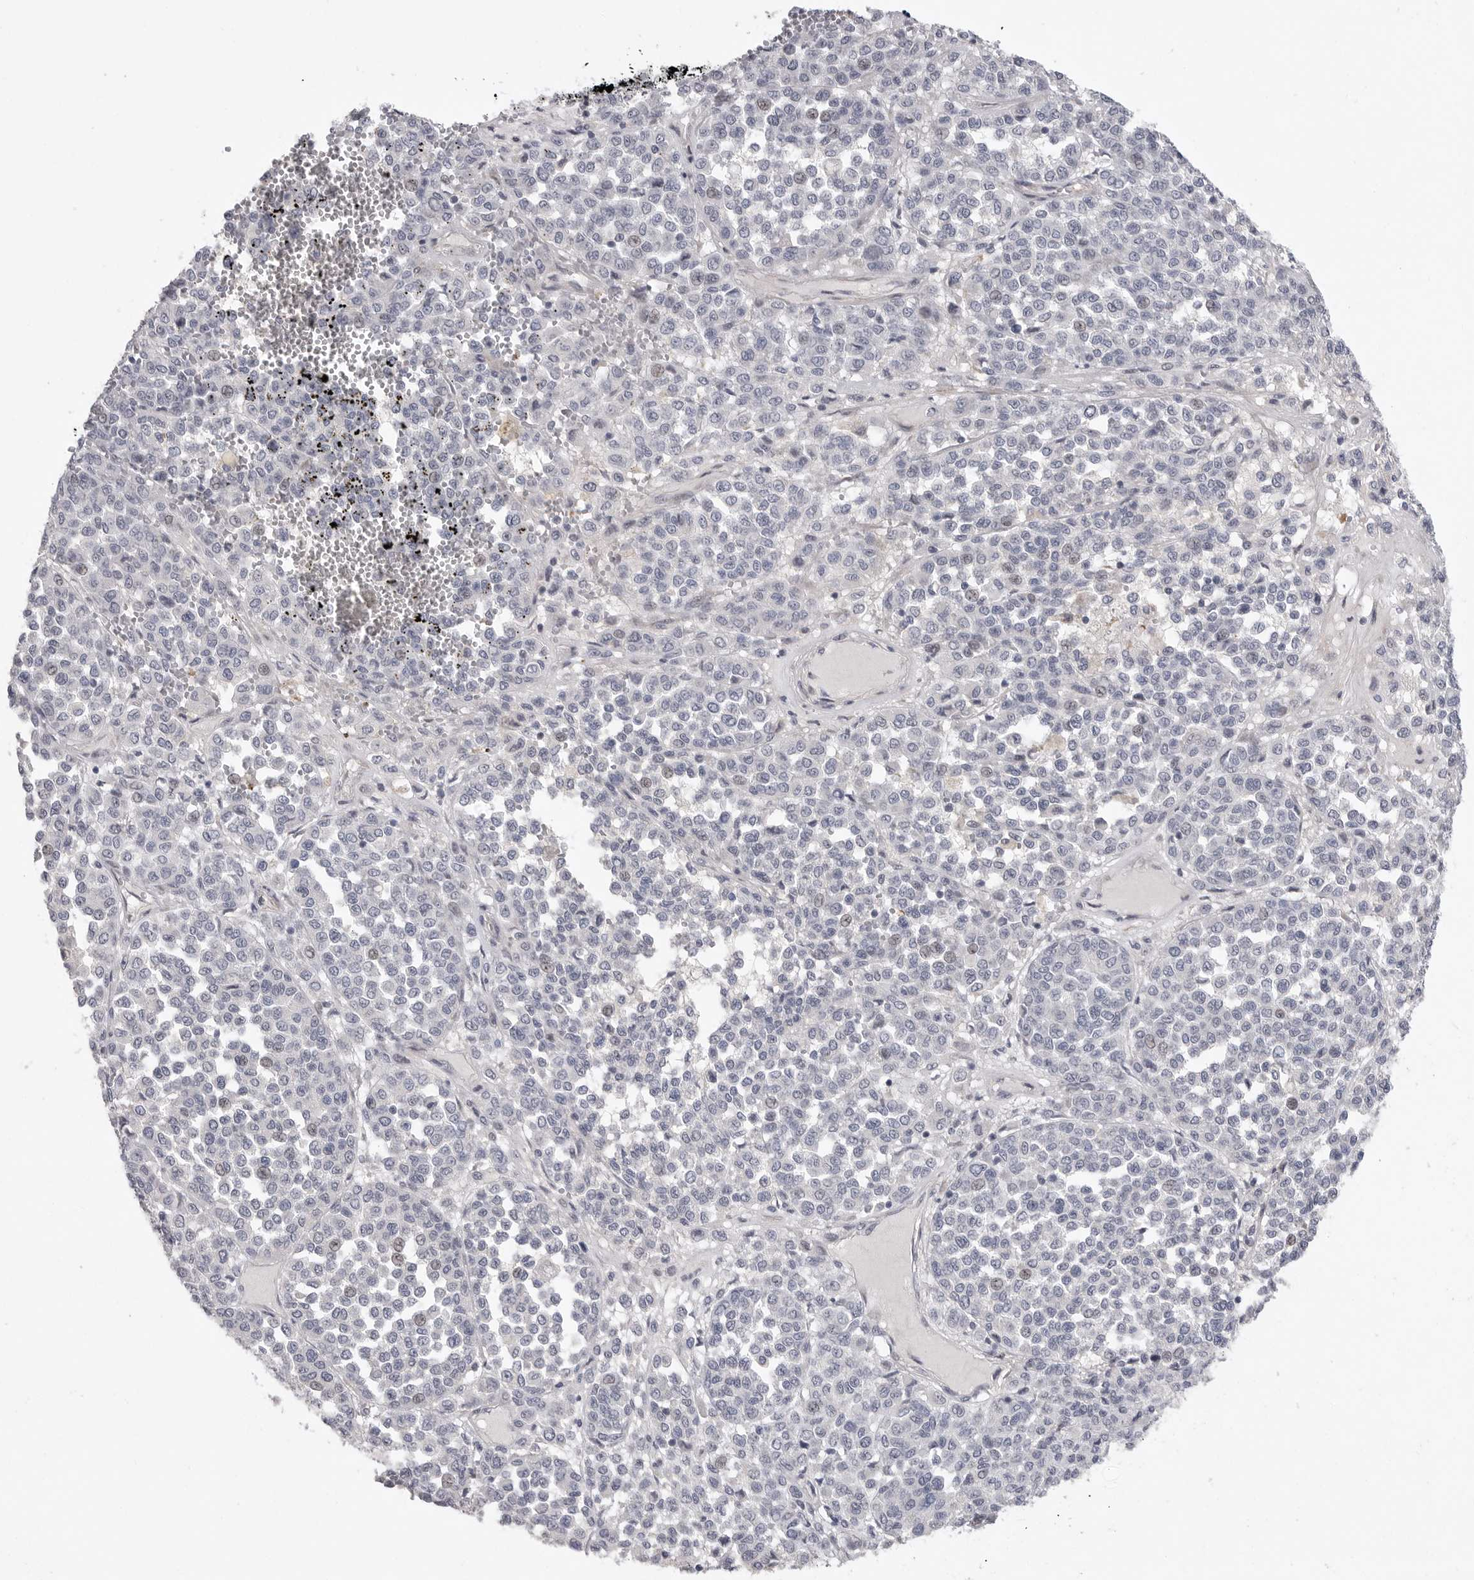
{"staining": {"intensity": "negative", "quantity": "none", "location": "none"}, "tissue": "melanoma", "cell_type": "Tumor cells", "image_type": "cancer", "snomed": [{"axis": "morphology", "description": "Malignant melanoma, Metastatic site"}, {"axis": "topography", "description": "Pancreas"}], "caption": "Malignant melanoma (metastatic site) was stained to show a protein in brown. There is no significant positivity in tumor cells. (Brightfield microscopy of DAB IHC at high magnification).", "gene": "FBXO43", "patient": {"sex": "female", "age": 30}}